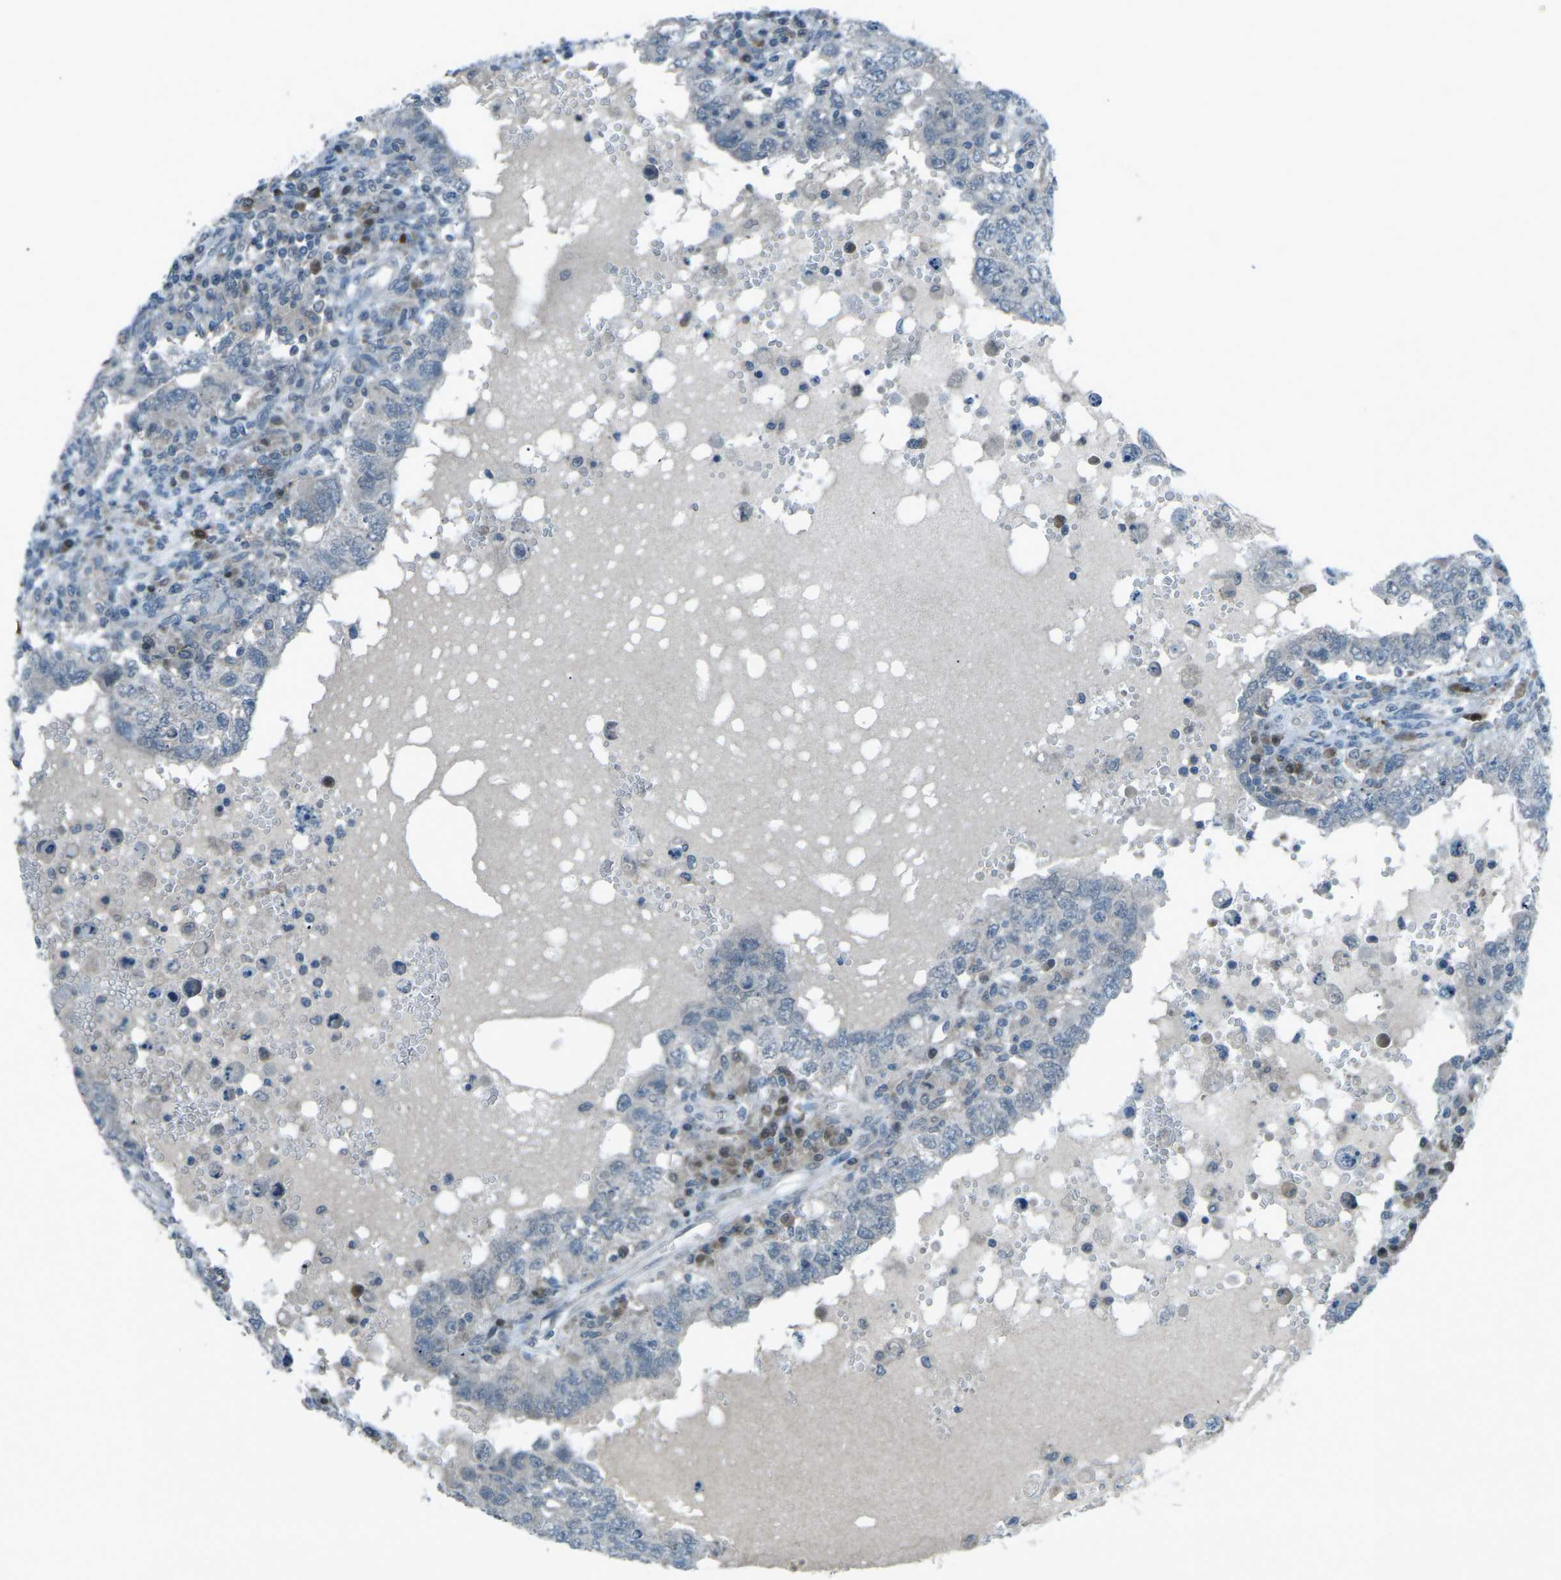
{"staining": {"intensity": "negative", "quantity": "none", "location": "none"}, "tissue": "testis cancer", "cell_type": "Tumor cells", "image_type": "cancer", "snomed": [{"axis": "morphology", "description": "Carcinoma, Embryonal, NOS"}, {"axis": "topography", "description": "Testis"}], "caption": "This is an immunohistochemistry (IHC) histopathology image of human testis embryonal carcinoma. There is no expression in tumor cells.", "gene": "PRKCA", "patient": {"sex": "male", "age": 26}}